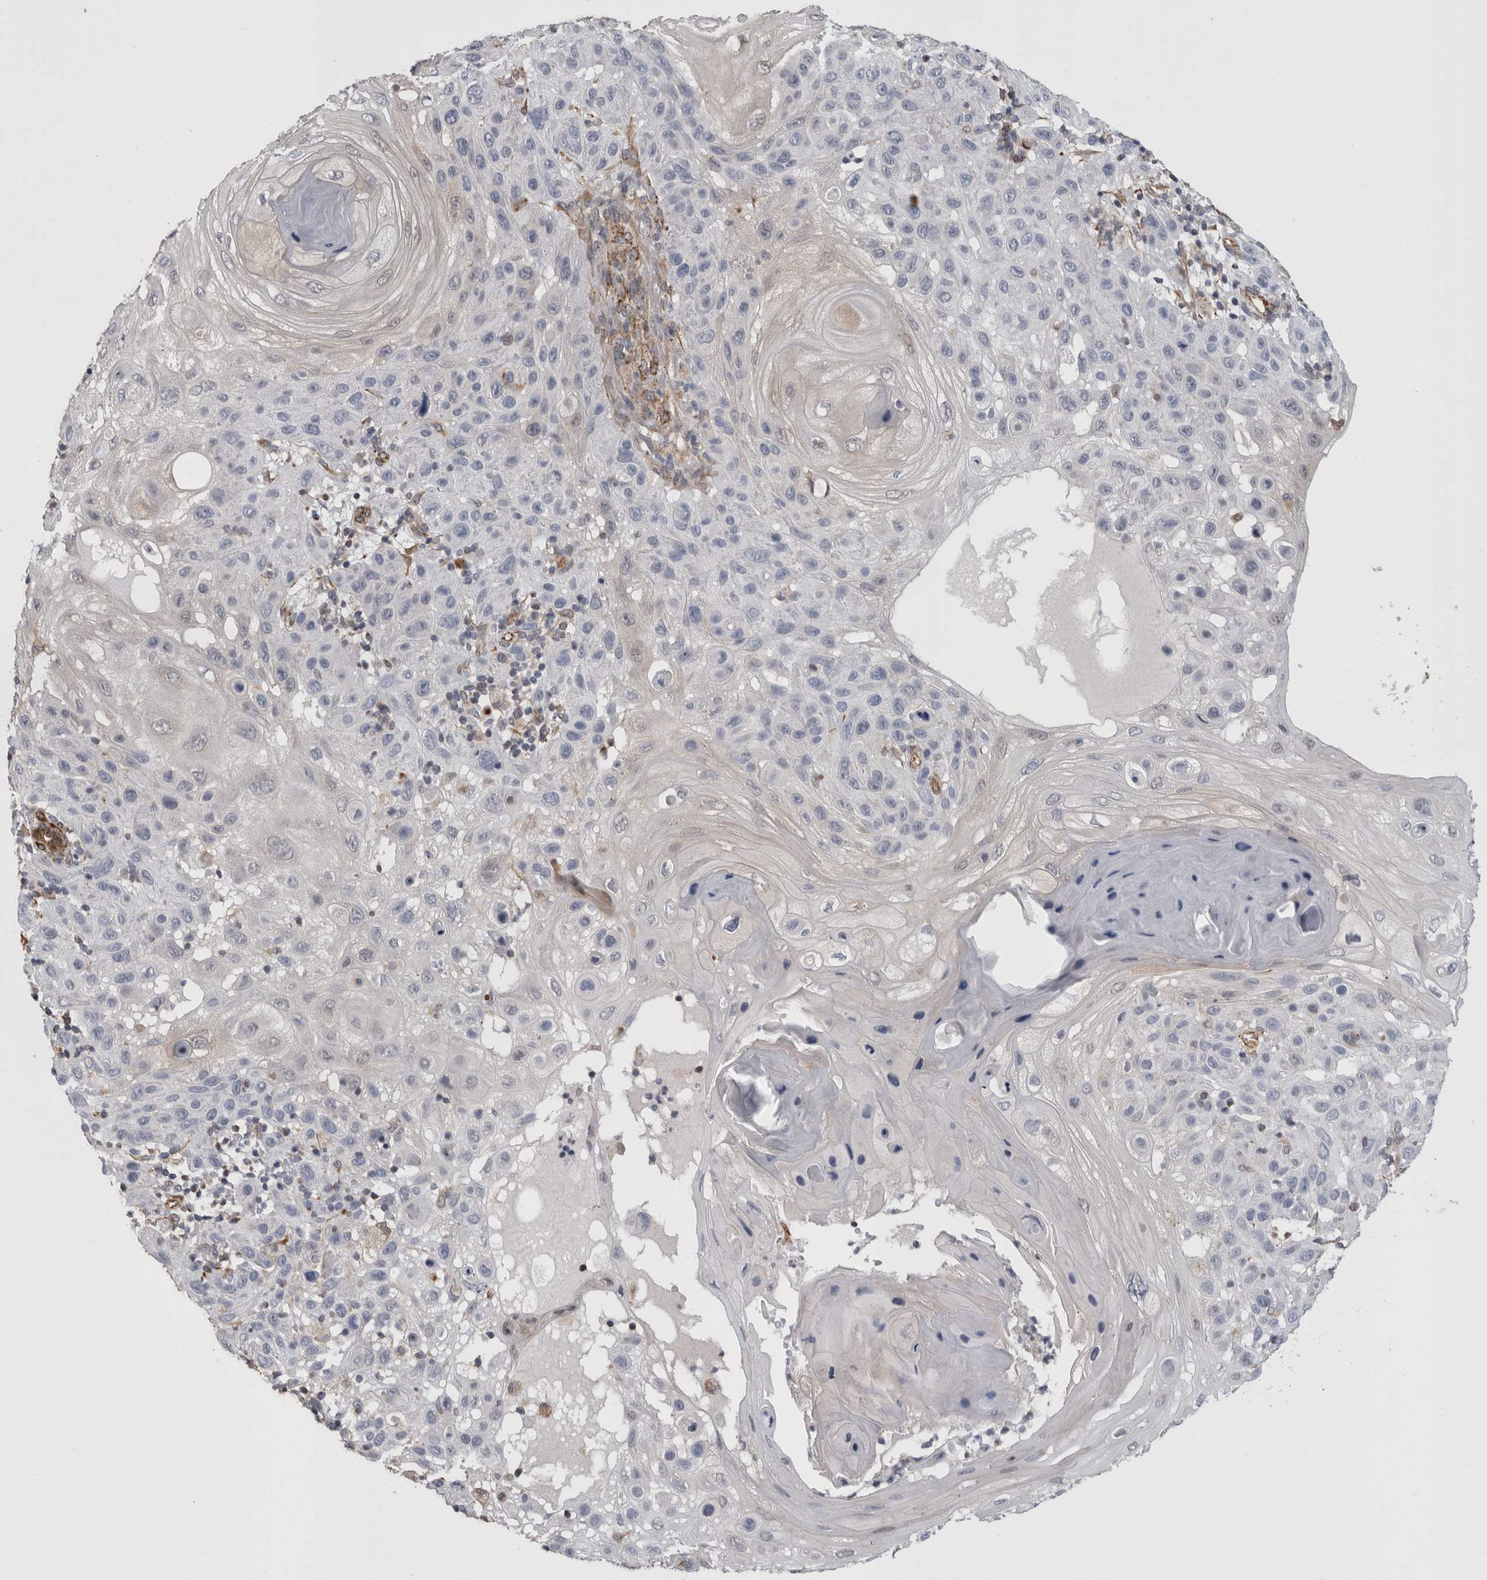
{"staining": {"intensity": "negative", "quantity": "none", "location": "none"}, "tissue": "skin cancer", "cell_type": "Tumor cells", "image_type": "cancer", "snomed": [{"axis": "morphology", "description": "Normal tissue, NOS"}, {"axis": "morphology", "description": "Squamous cell carcinoma, NOS"}, {"axis": "topography", "description": "Skin"}], "caption": "DAB (3,3'-diaminobenzidine) immunohistochemical staining of skin cancer (squamous cell carcinoma) reveals no significant expression in tumor cells.", "gene": "ACOT7", "patient": {"sex": "female", "age": 96}}